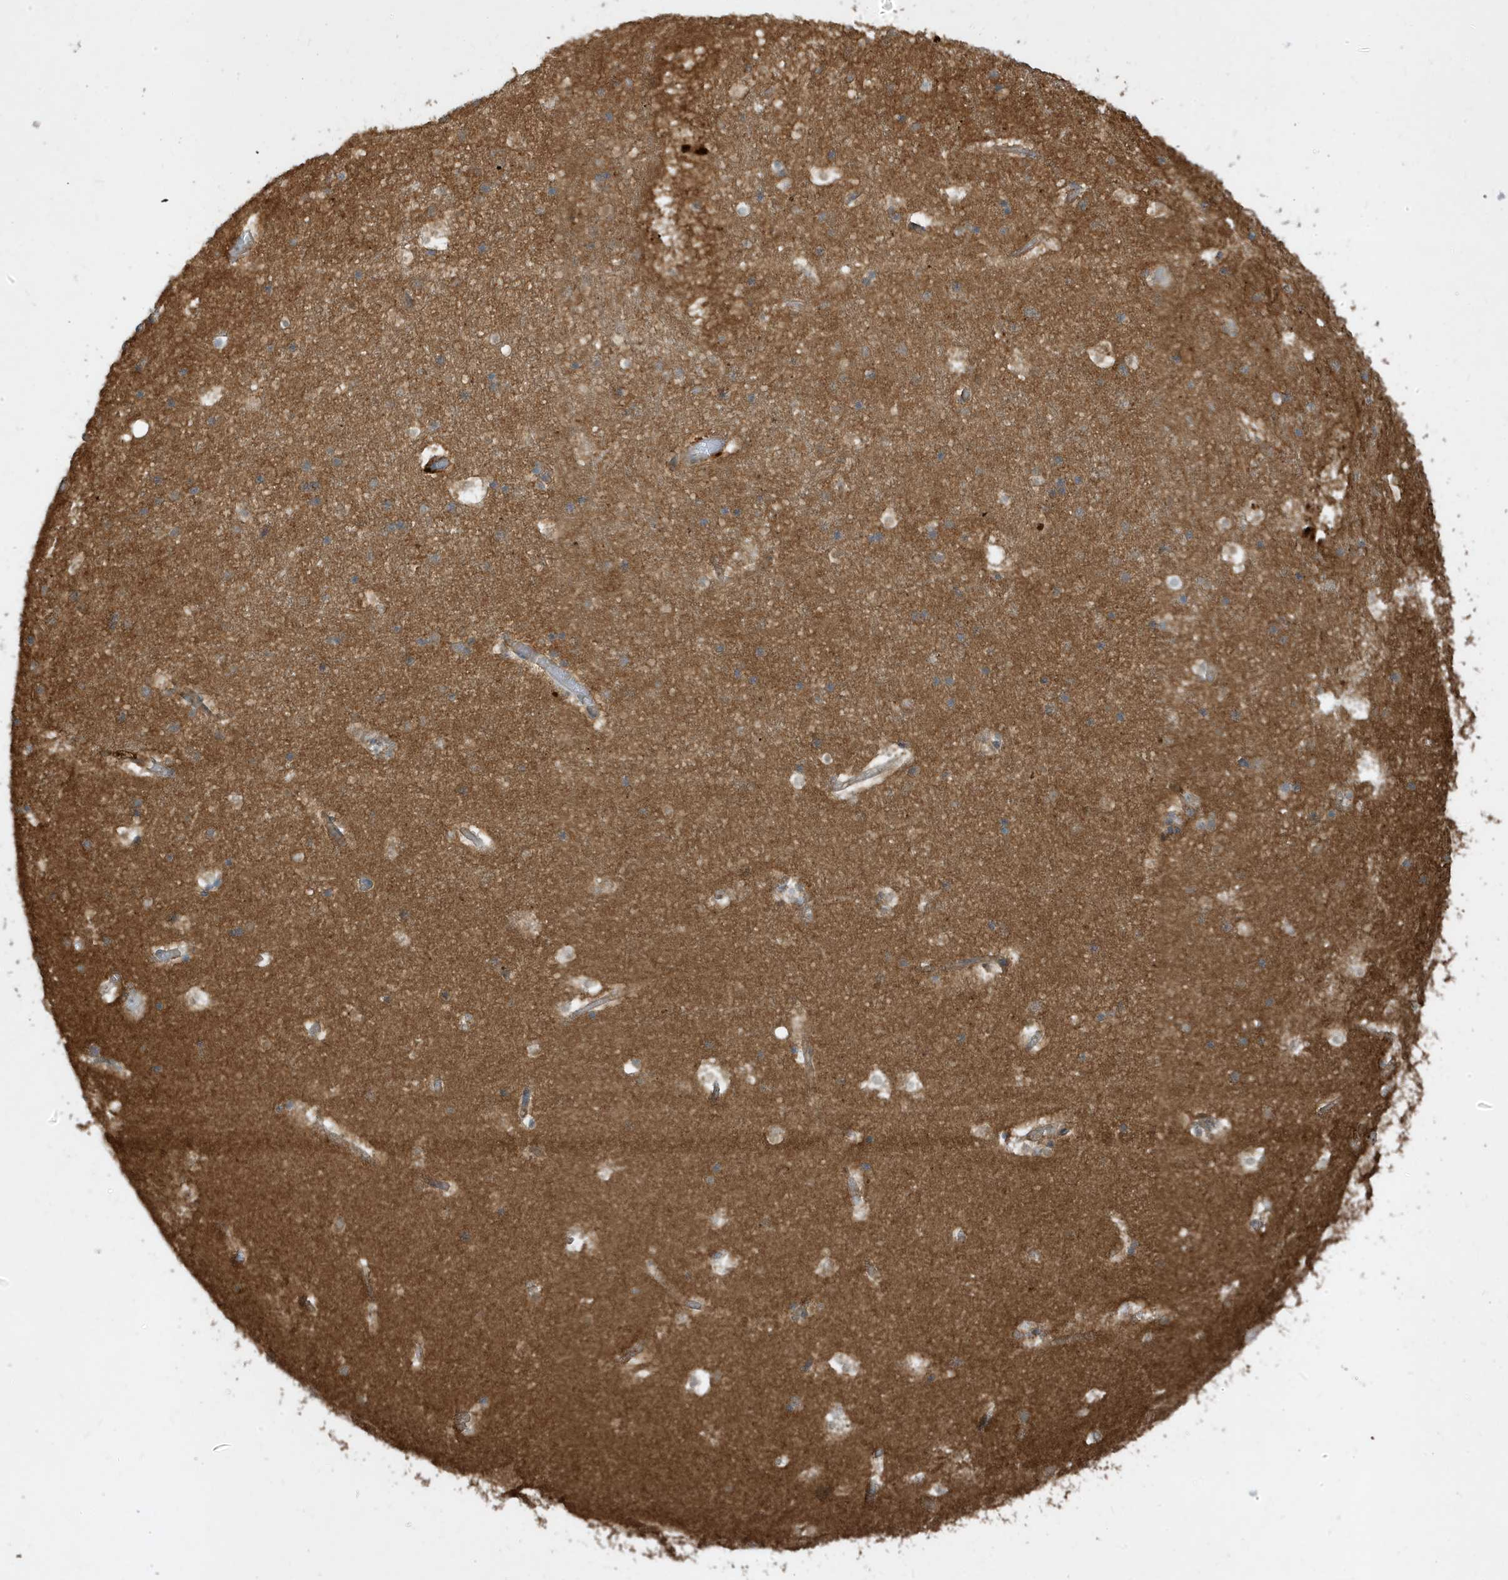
{"staining": {"intensity": "weak", "quantity": ">75%", "location": "cytoplasmic/membranous"}, "tissue": "hippocampus", "cell_type": "Glial cells", "image_type": "normal", "snomed": [{"axis": "morphology", "description": "Normal tissue, NOS"}, {"axis": "topography", "description": "Hippocampus"}], "caption": "The micrograph exhibits a brown stain indicating the presence of a protein in the cytoplasmic/membranous of glial cells in hippocampus.", "gene": "ABTB1", "patient": {"sex": "female", "age": 52}}